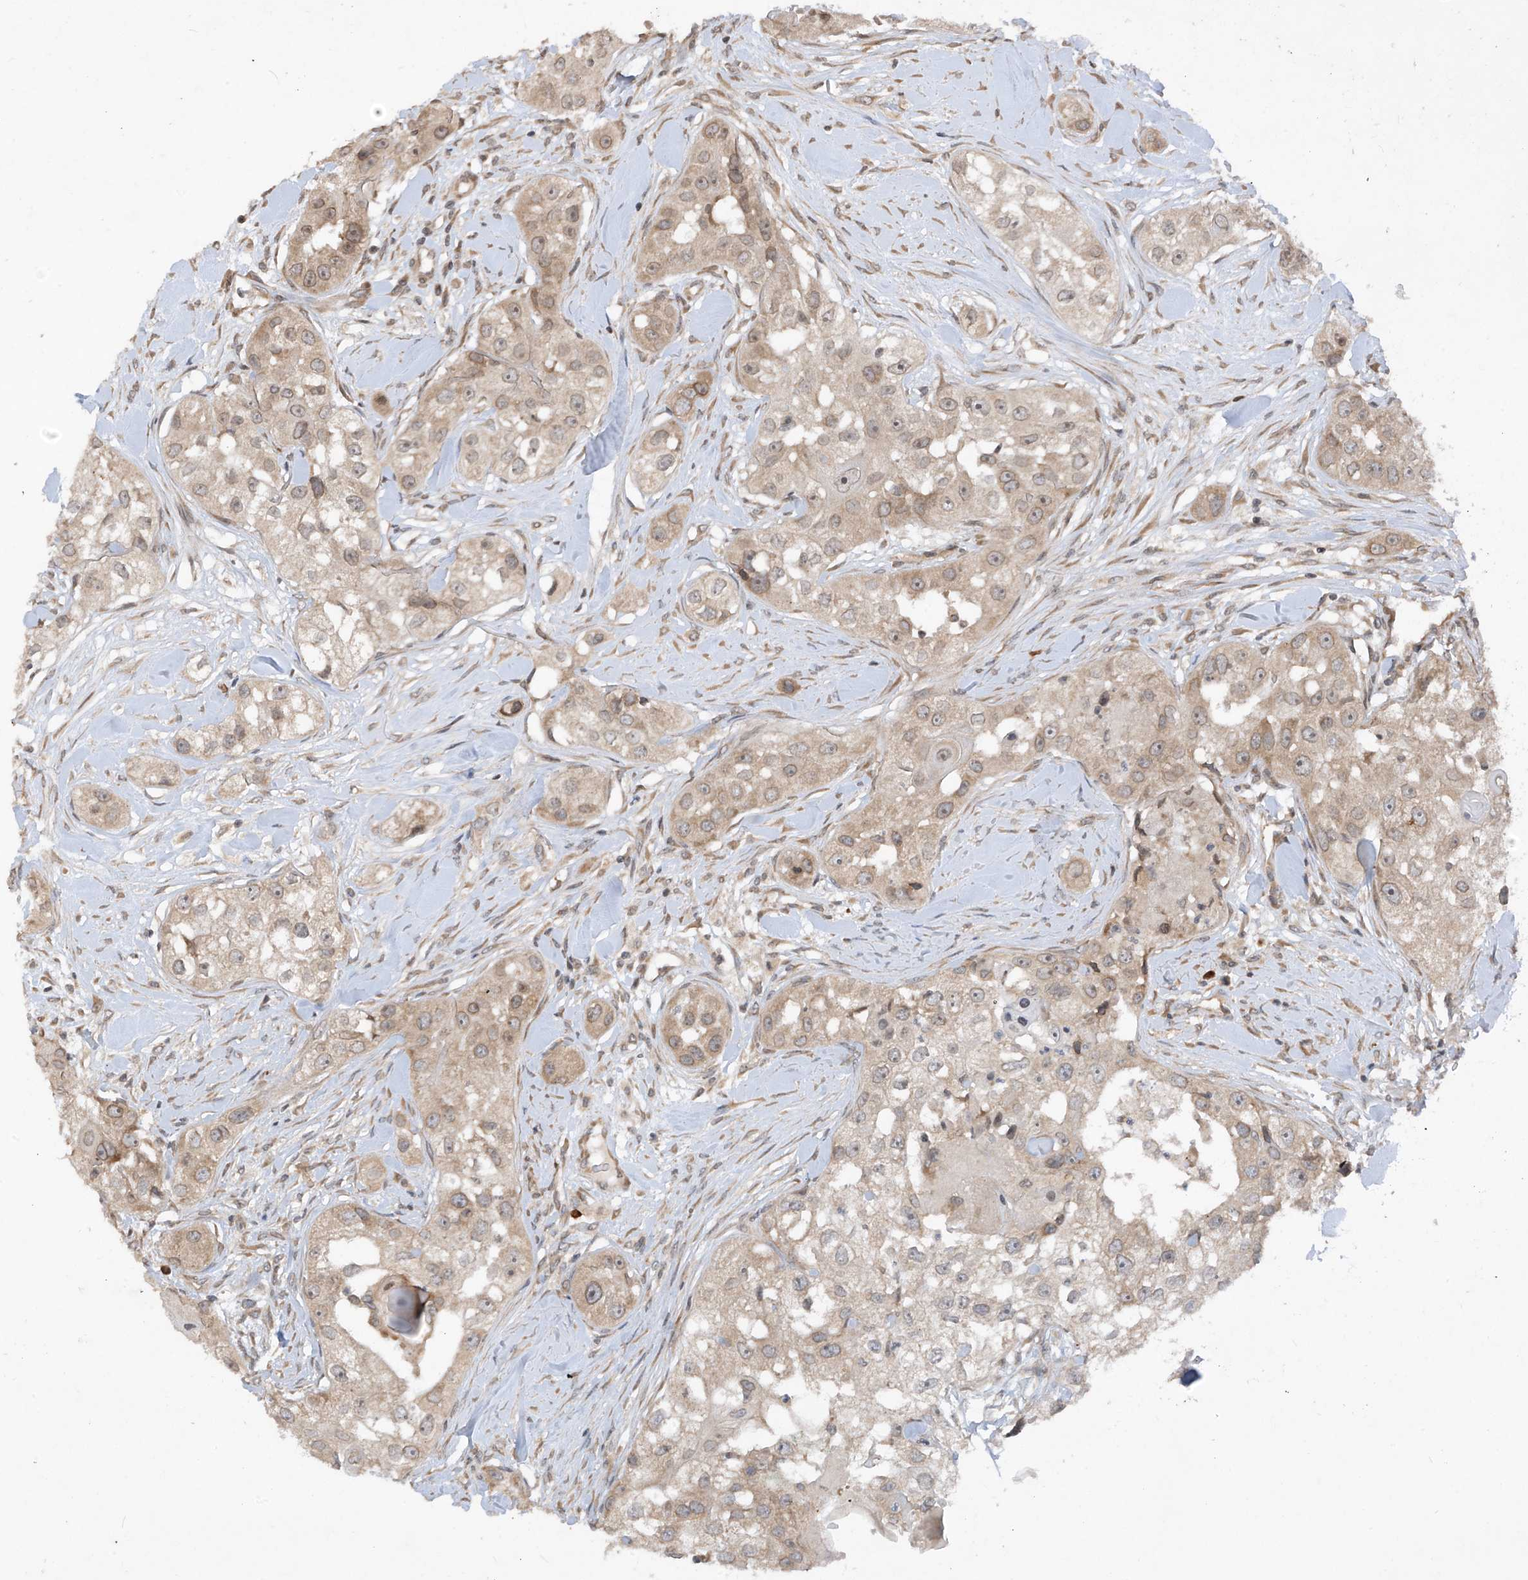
{"staining": {"intensity": "weak", "quantity": ">75%", "location": "cytoplasmic/membranous"}, "tissue": "head and neck cancer", "cell_type": "Tumor cells", "image_type": "cancer", "snomed": [{"axis": "morphology", "description": "Normal tissue, NOS"}, {"axis": "morphology", "description": "Squamous cell carcinoma, NOS"}, {"axis": "topography", "description": "Skeletal muscle"}, {"axis": "topography", "description": "Head-Neck"}], "caption": "This is an image of IHC staining of head and neck squamous cell carcinoma, which shows weak staining in the cytoplasmic/membranous of tumor cells.", "gene": "RPL34", "patient": {"sex": "male", "age": 51}}